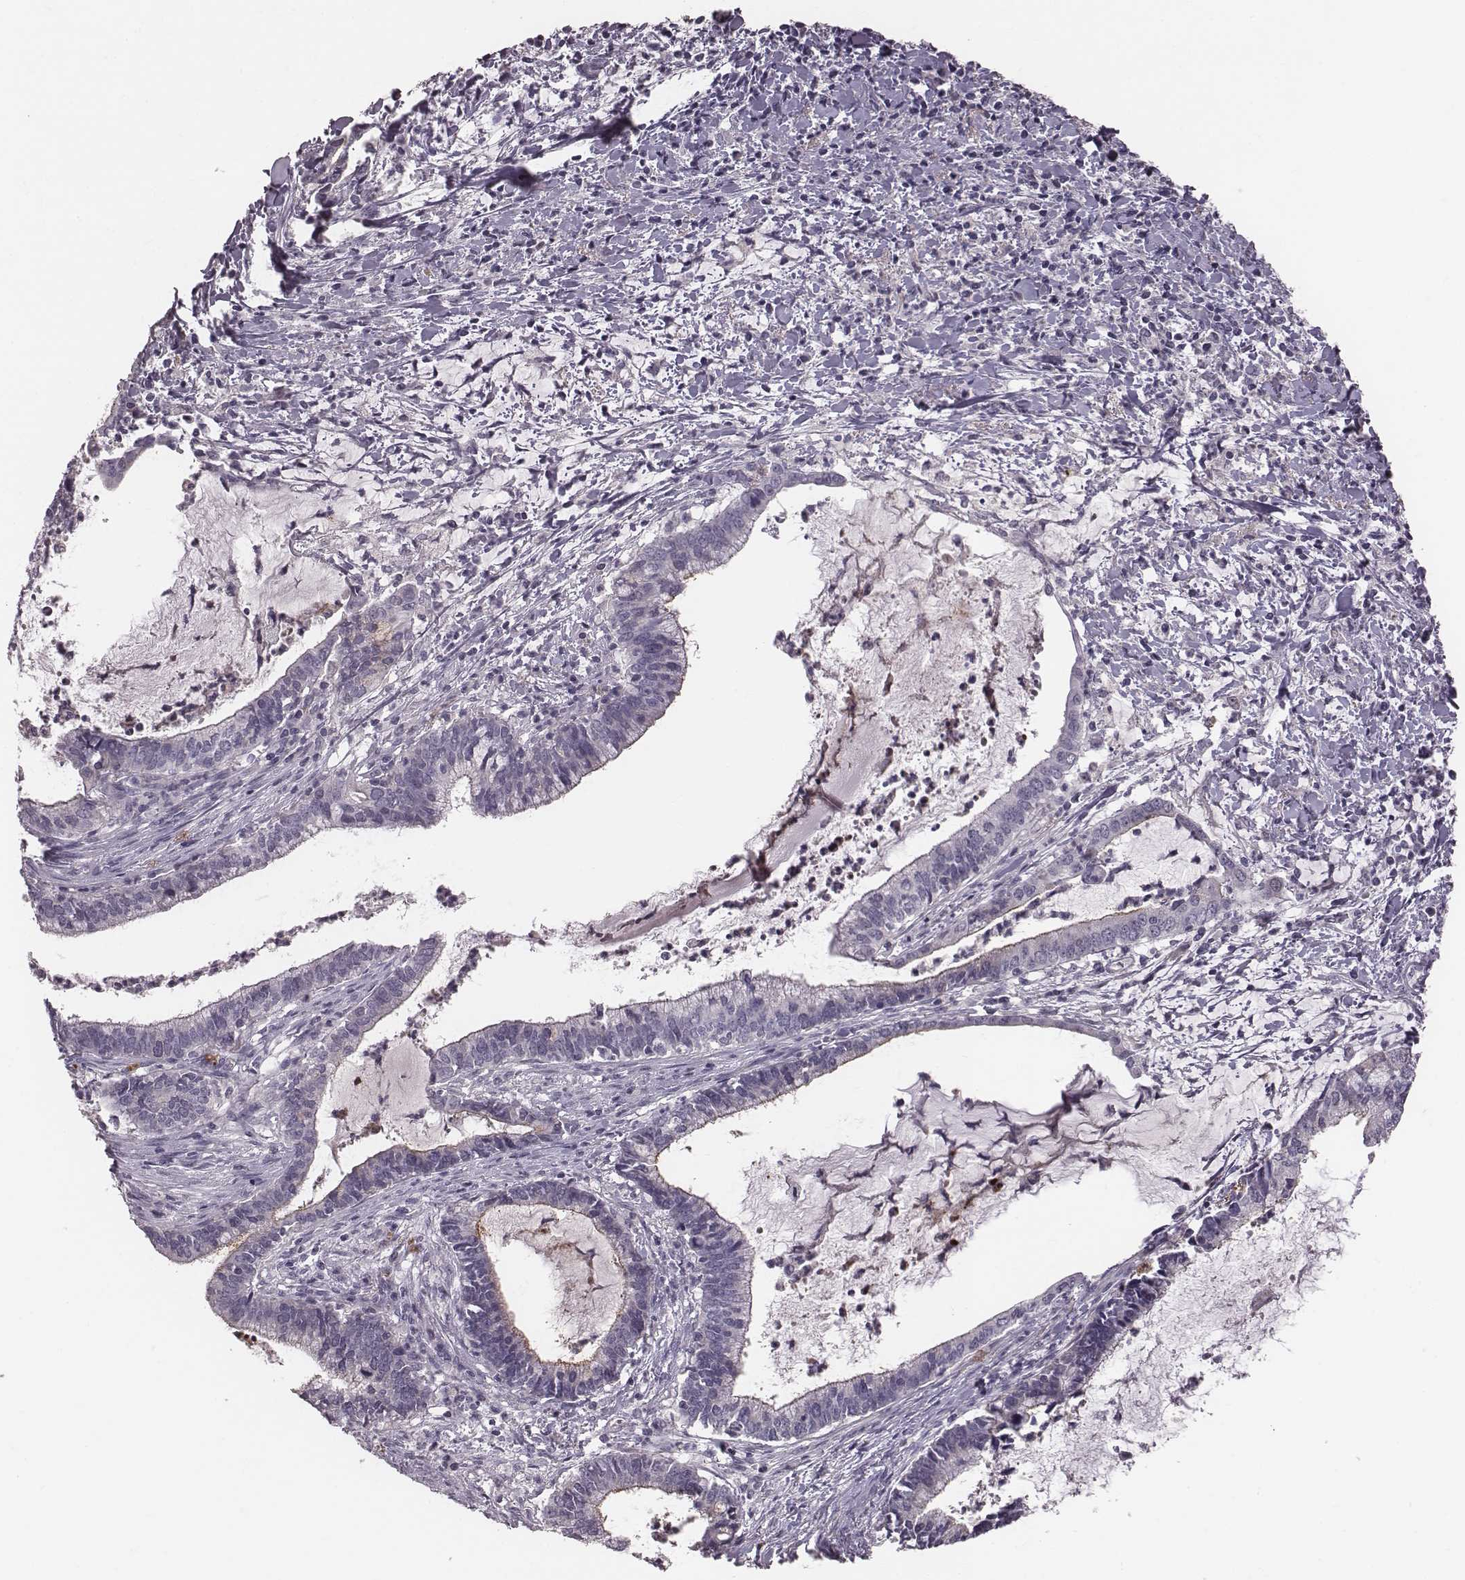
{"staining": {"intensity": "negative", "quantity": "none", "location": "none"}, "tissue": "cervical cancer", "cell_type": "Tumor cells", "image_type": "cancer", "snomed": [{"axis": "morphology", "description": "Adenocarcinoma, NOS"}, {"axis": "topography", "description": "Cervix"}], "caption": "Cervical cancer was stained to show a protein in brown. There is no significant staining in tumor cells.", "gene": "CFTR", "patient": {"sex": "female", "age": 42}}